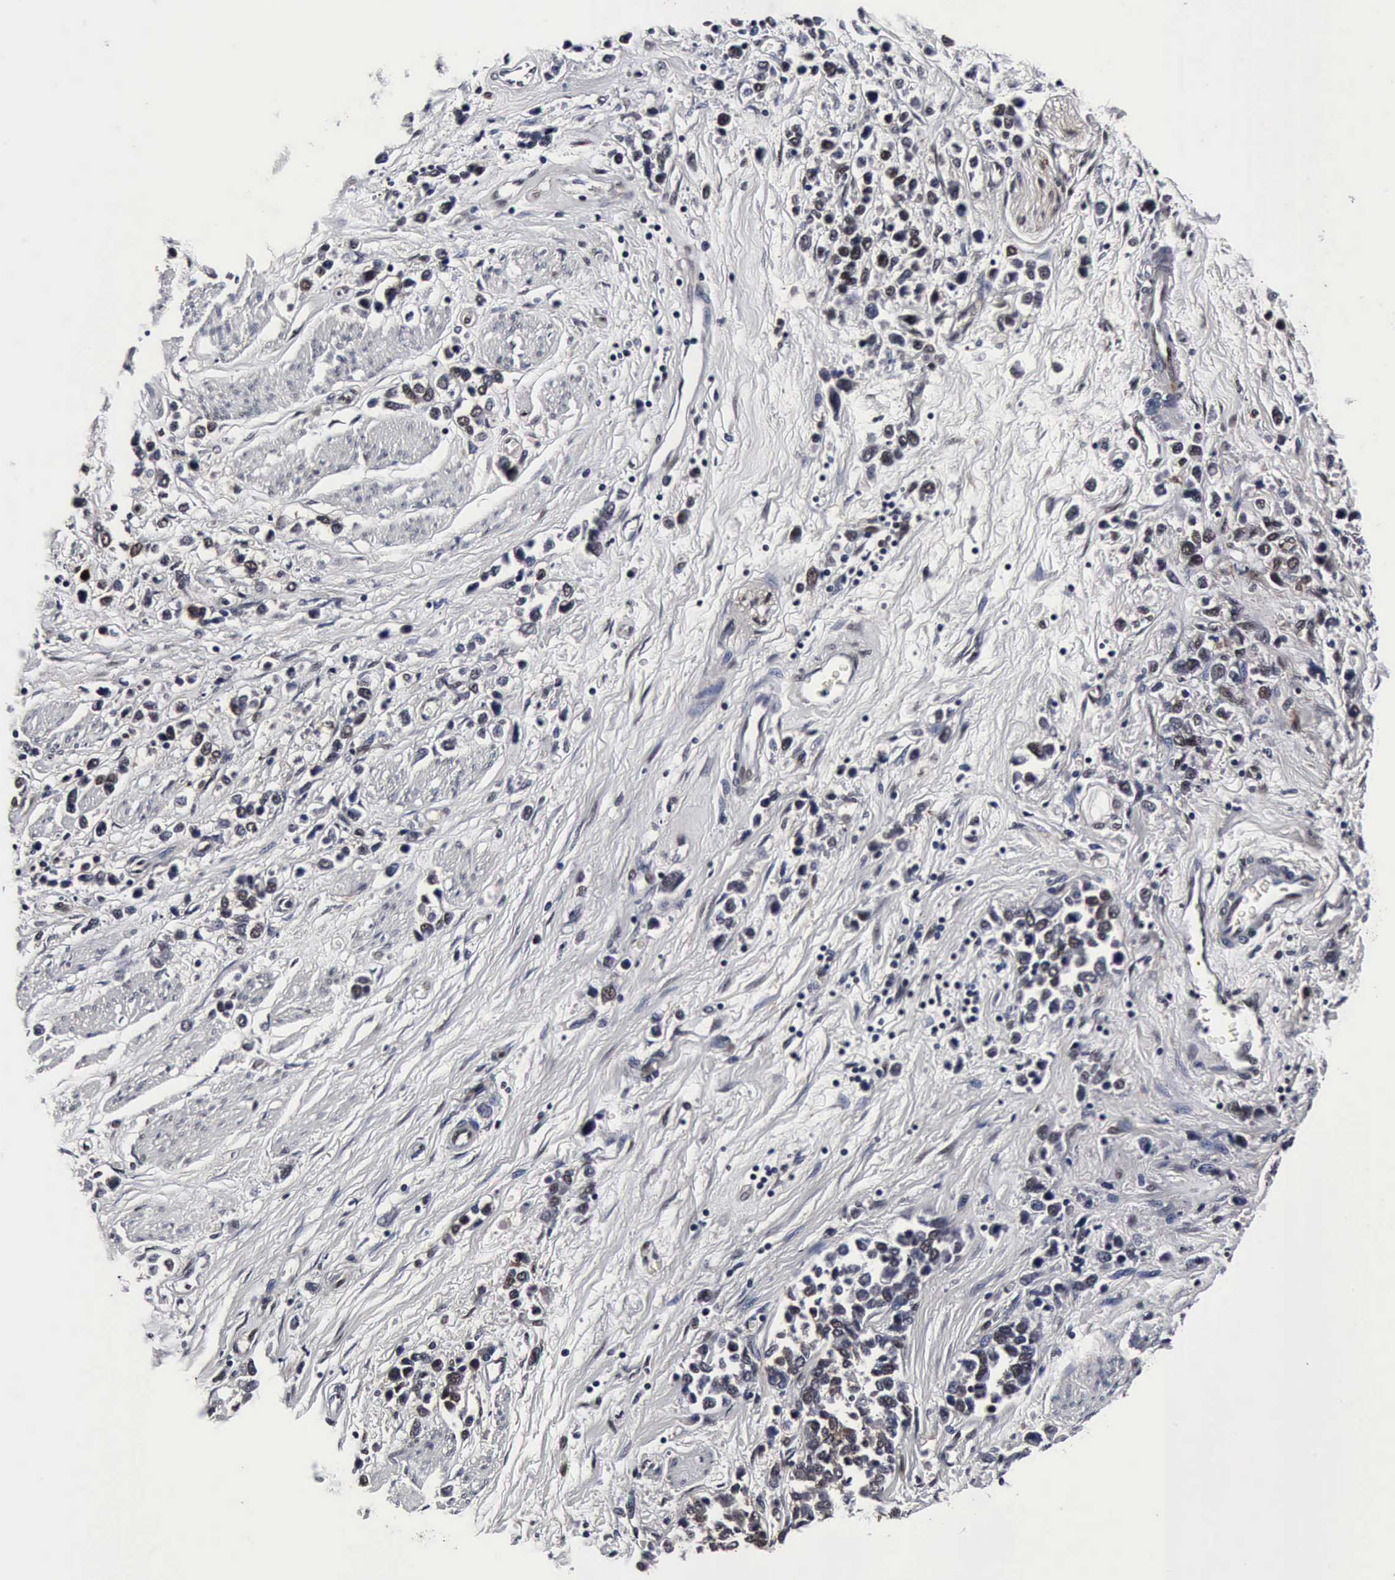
{"staining": {"intensity": "negative", "quantity": "none", "location": "none"}, "tissue": "stomach cancer", "cell_type": "Tumor cells", "image_type": "cancer", "snomed": [{"axis": "morphology", "description": "Adenocarcinoma, NOS"}, {"axis": "topography", "description": "Stomach, upper"}], "caption": "A high-resolution micrograph shows immunohistochemistry staining of stomach adenocarcinoma, which demonstrates no significant expression in tumor cells.", "gene": "UBC", "patient": {"sex": "male", "age": 76}}